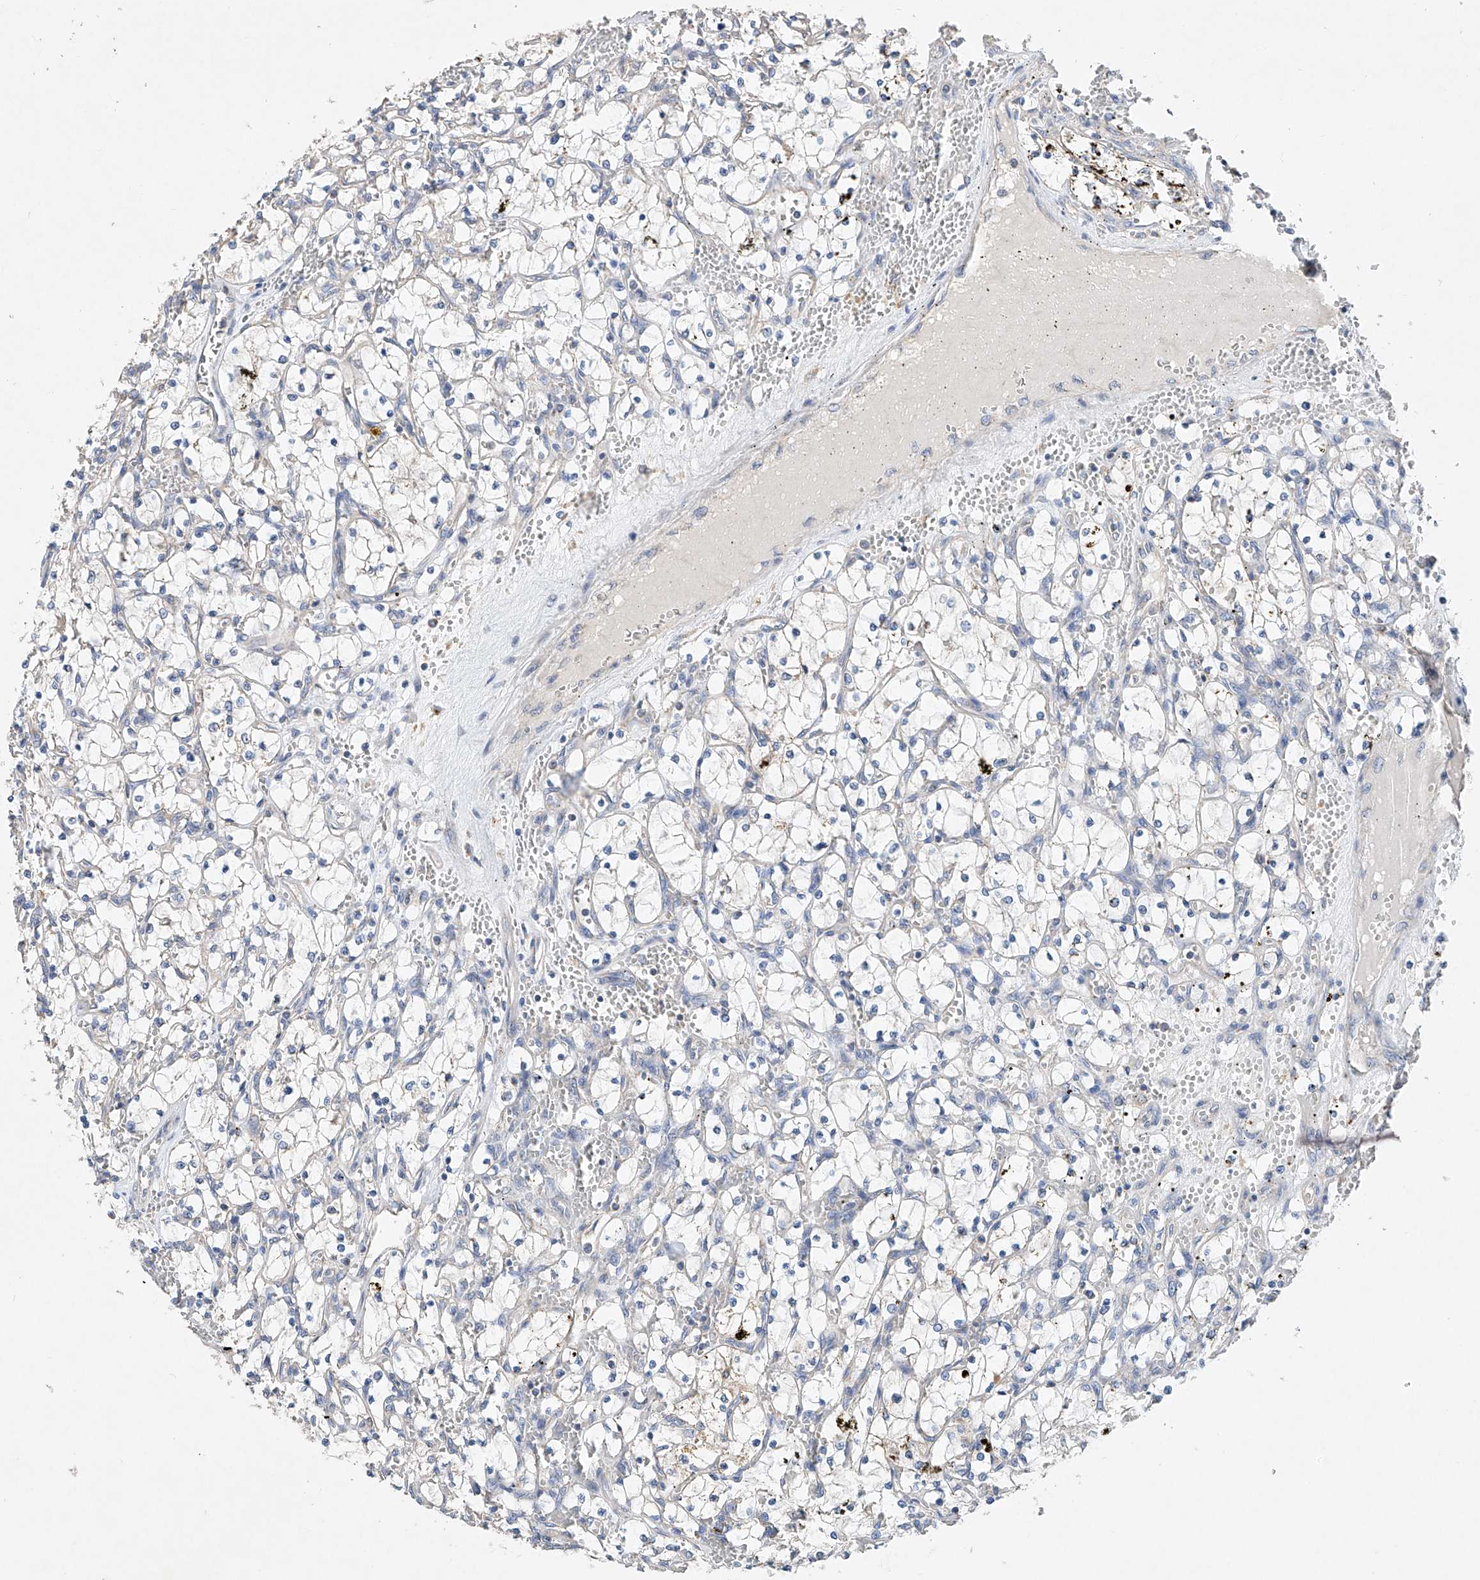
{"staining": {"intensity": "negative", "quantity": "none", "location": "none"}, "tissue": "renal cancer", "cell_type": "Tumor cells", "image_type": "cancer", "snomed": [{"axis": "morphology", "description": "Adenocarcinoma, NOS"}, {"axis": "topography", "description": "Kidney"}], "caption": "Tumor cells show no significant staining in renal cancer (adenocarcinoma).", "gene": "AMD1", "patient": {"sex": "female", "age": 69}}